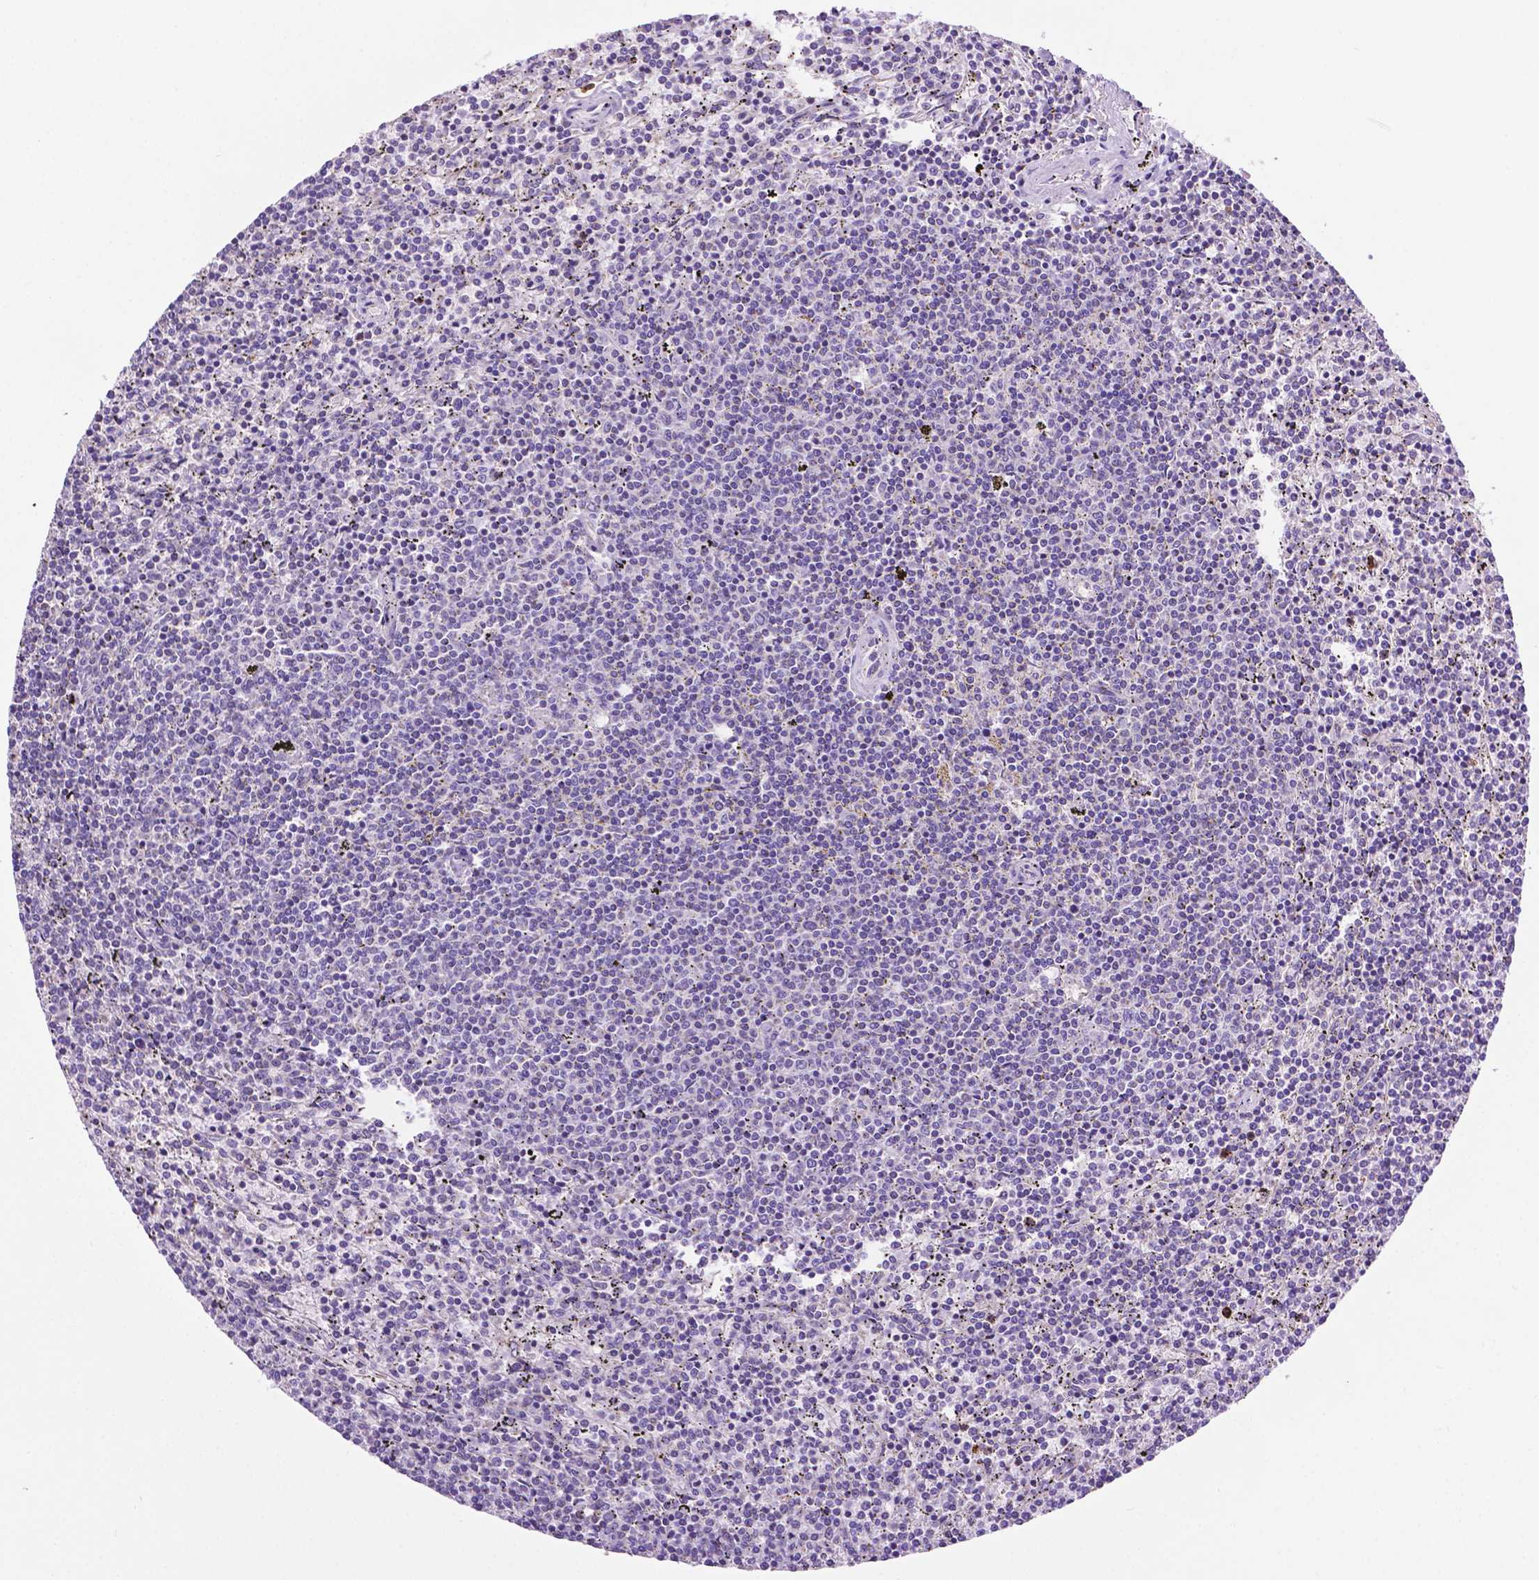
{"staining": {"intensity": "negative", "quantity": "none", "location": "none"}, "tissue": "lymphoma", "cell_type": "Tumor cells", "image_type": "cancer", "snomed": [{"axis": "morphology", "description": "Malignant lymphoma, non-Hodgkin's type, Low grade"}, {"axis": "topography", "description": "Spleen"}], "caption": "IHC photomicrograph of human lymphoma stained for a protein (brown), which shows no positivity in tumor cells. (DAB immunohistochemistry visualized using brightfield microscopy, high magnification).", "gene": "PHYHIP", "patient": {"sex": "female", "age": 50}}